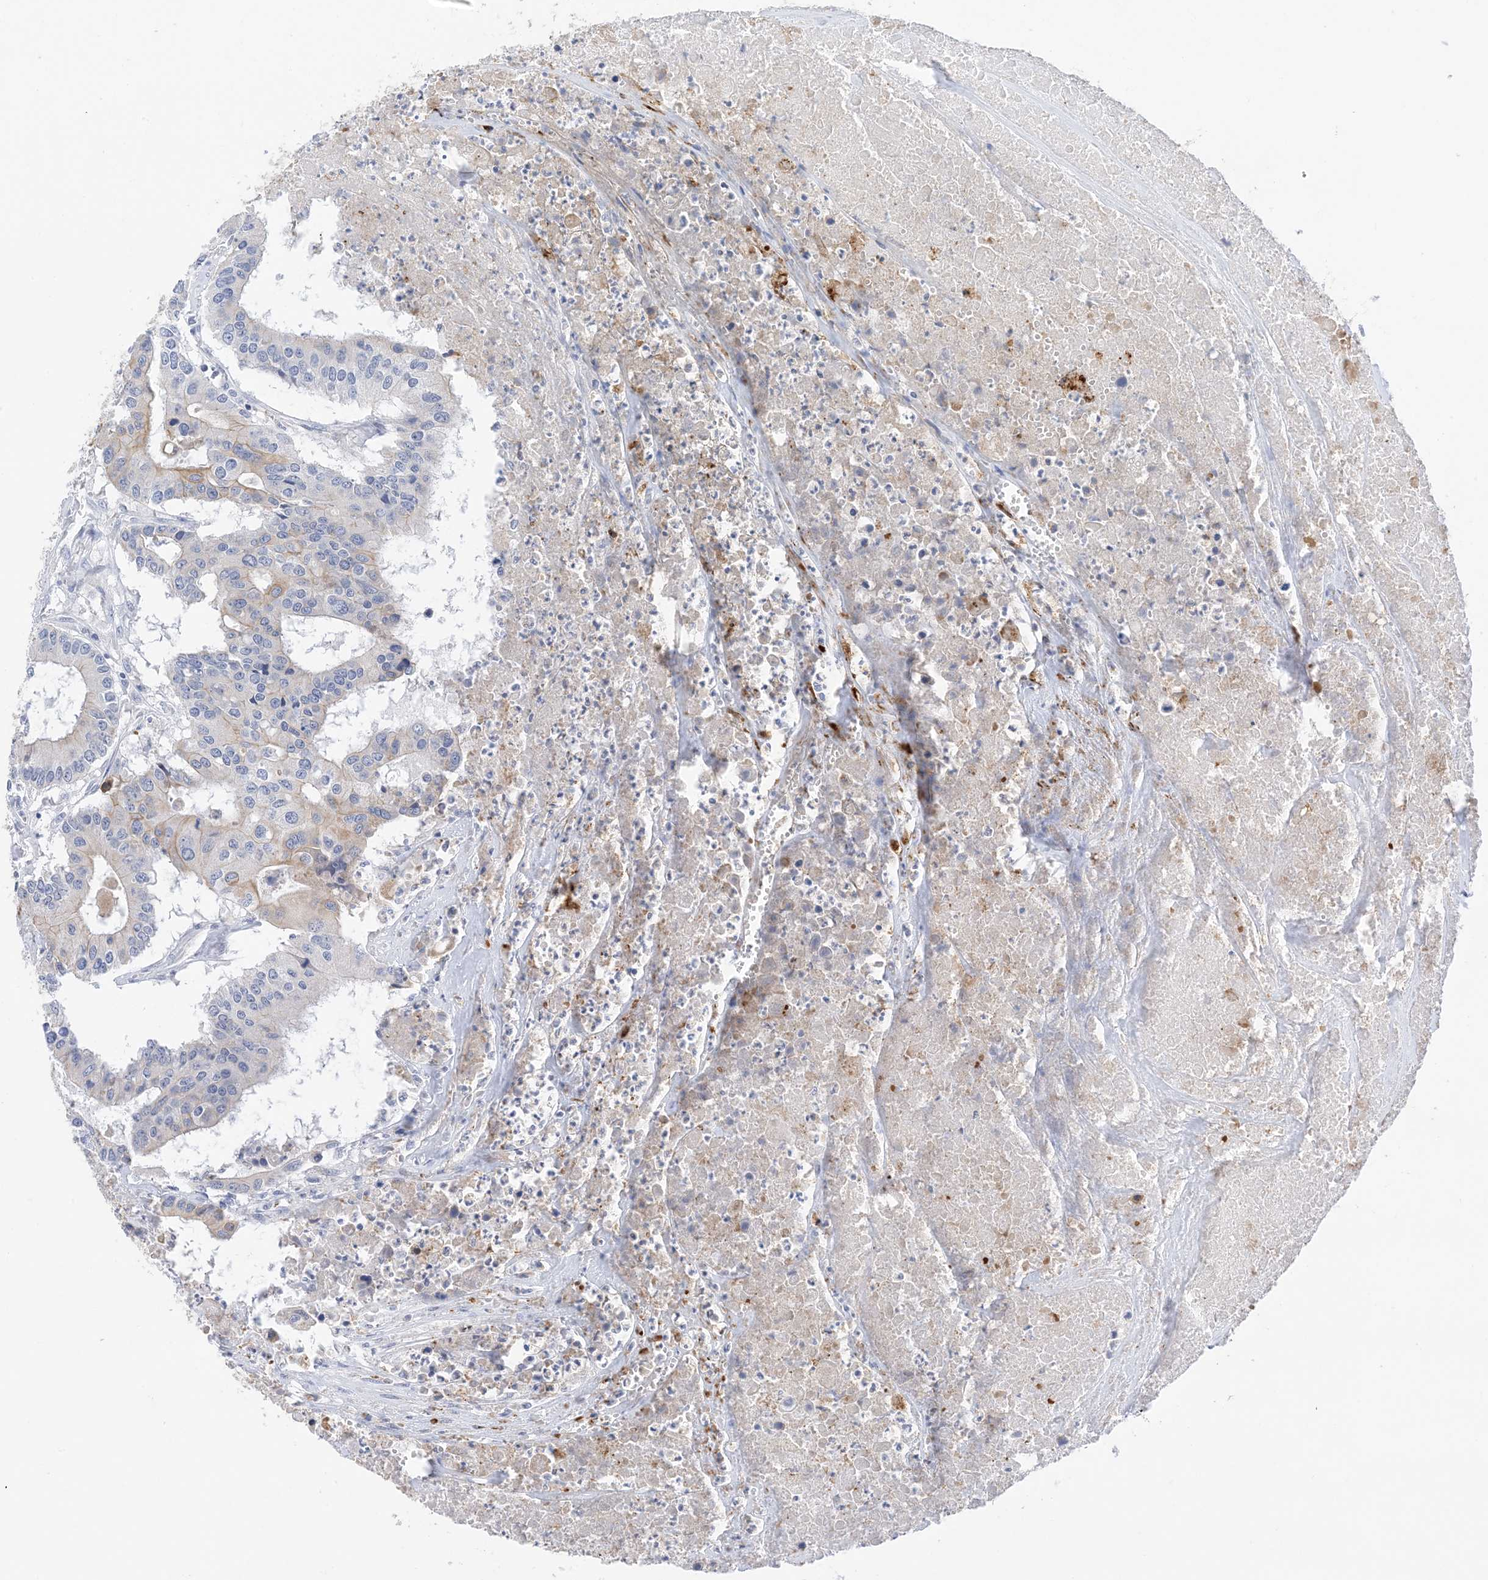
{"staining": {"intensity": "moderate", "quantity": "25%-75%", "location": "cytoplasmic/membranous"}, "tissue": "colorectal cancer", "cell_type": "Tumor cells", "image_type": "cancer", "snomed": [{"axis": "morphology", "description": "Adenocarcinoma, NOS"}, {"axis": "topography", "description": "Colon"}], "caption": "Moderate cytoplasmic/membranous expression is identified in about 25%-75% of tumor cells in adenocarcinoma (colorectal). (DAB = brown stain, brightfield microscopy at high magnification).", "gene": "PLK4", "patient": {"sex": "male", "age": 77}}